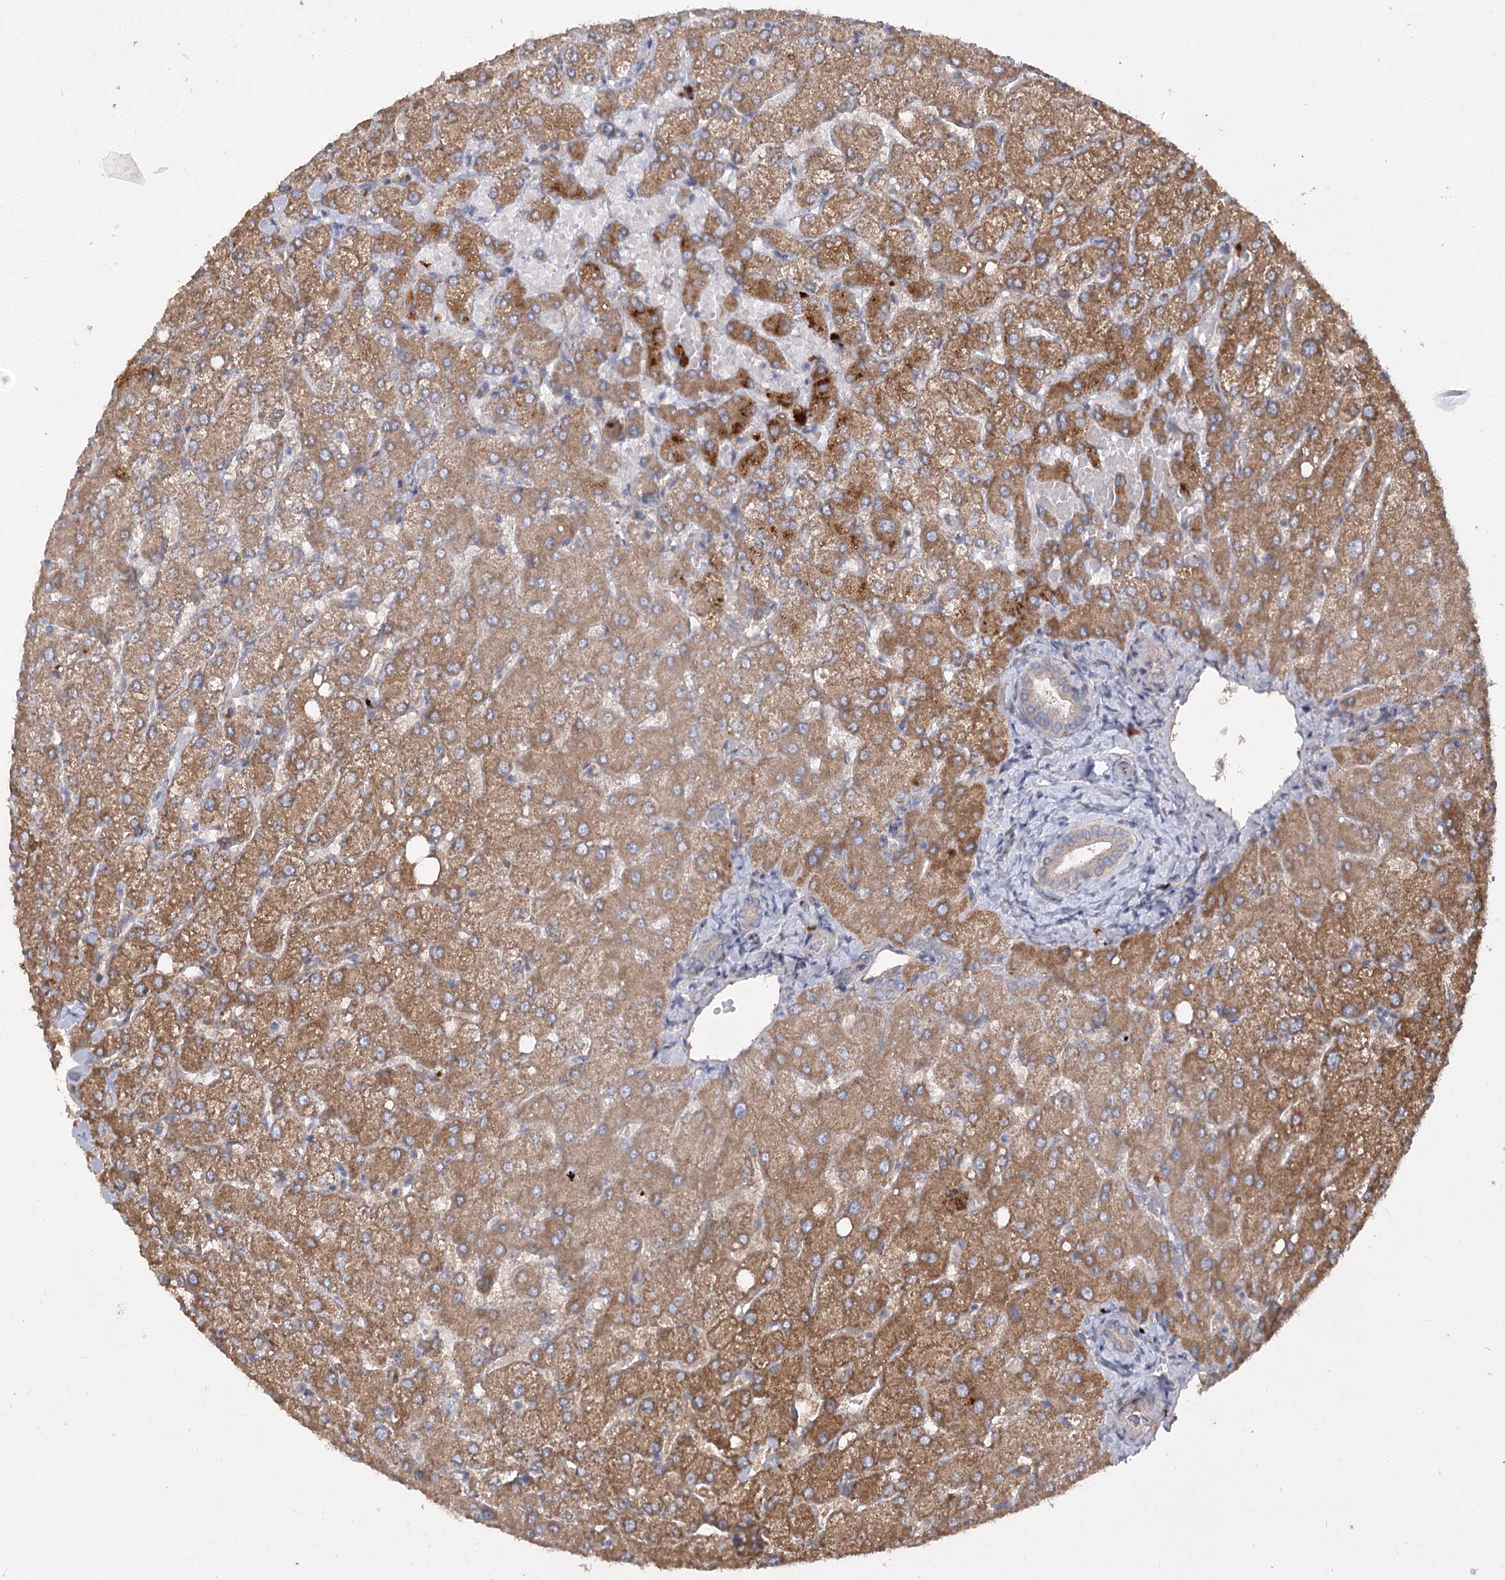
{"staining": {"intensity": "negative", "quantity": "none", "location": "none"}, "tissue": "liver", "cell_type": "Cholangiocytes", "image_type": "normal", "snomed": [{"axis": "morphology", "description": "Normal tissue, NOS"}, {"axis": "topography", "description": "Liver"}], "caption": "An IHC photomicrograph of benign liver is shown. There is no staining in cholangiocytes of liver.", "gene": "RIN2", "patient": {"sex": "female", "age": 54}}